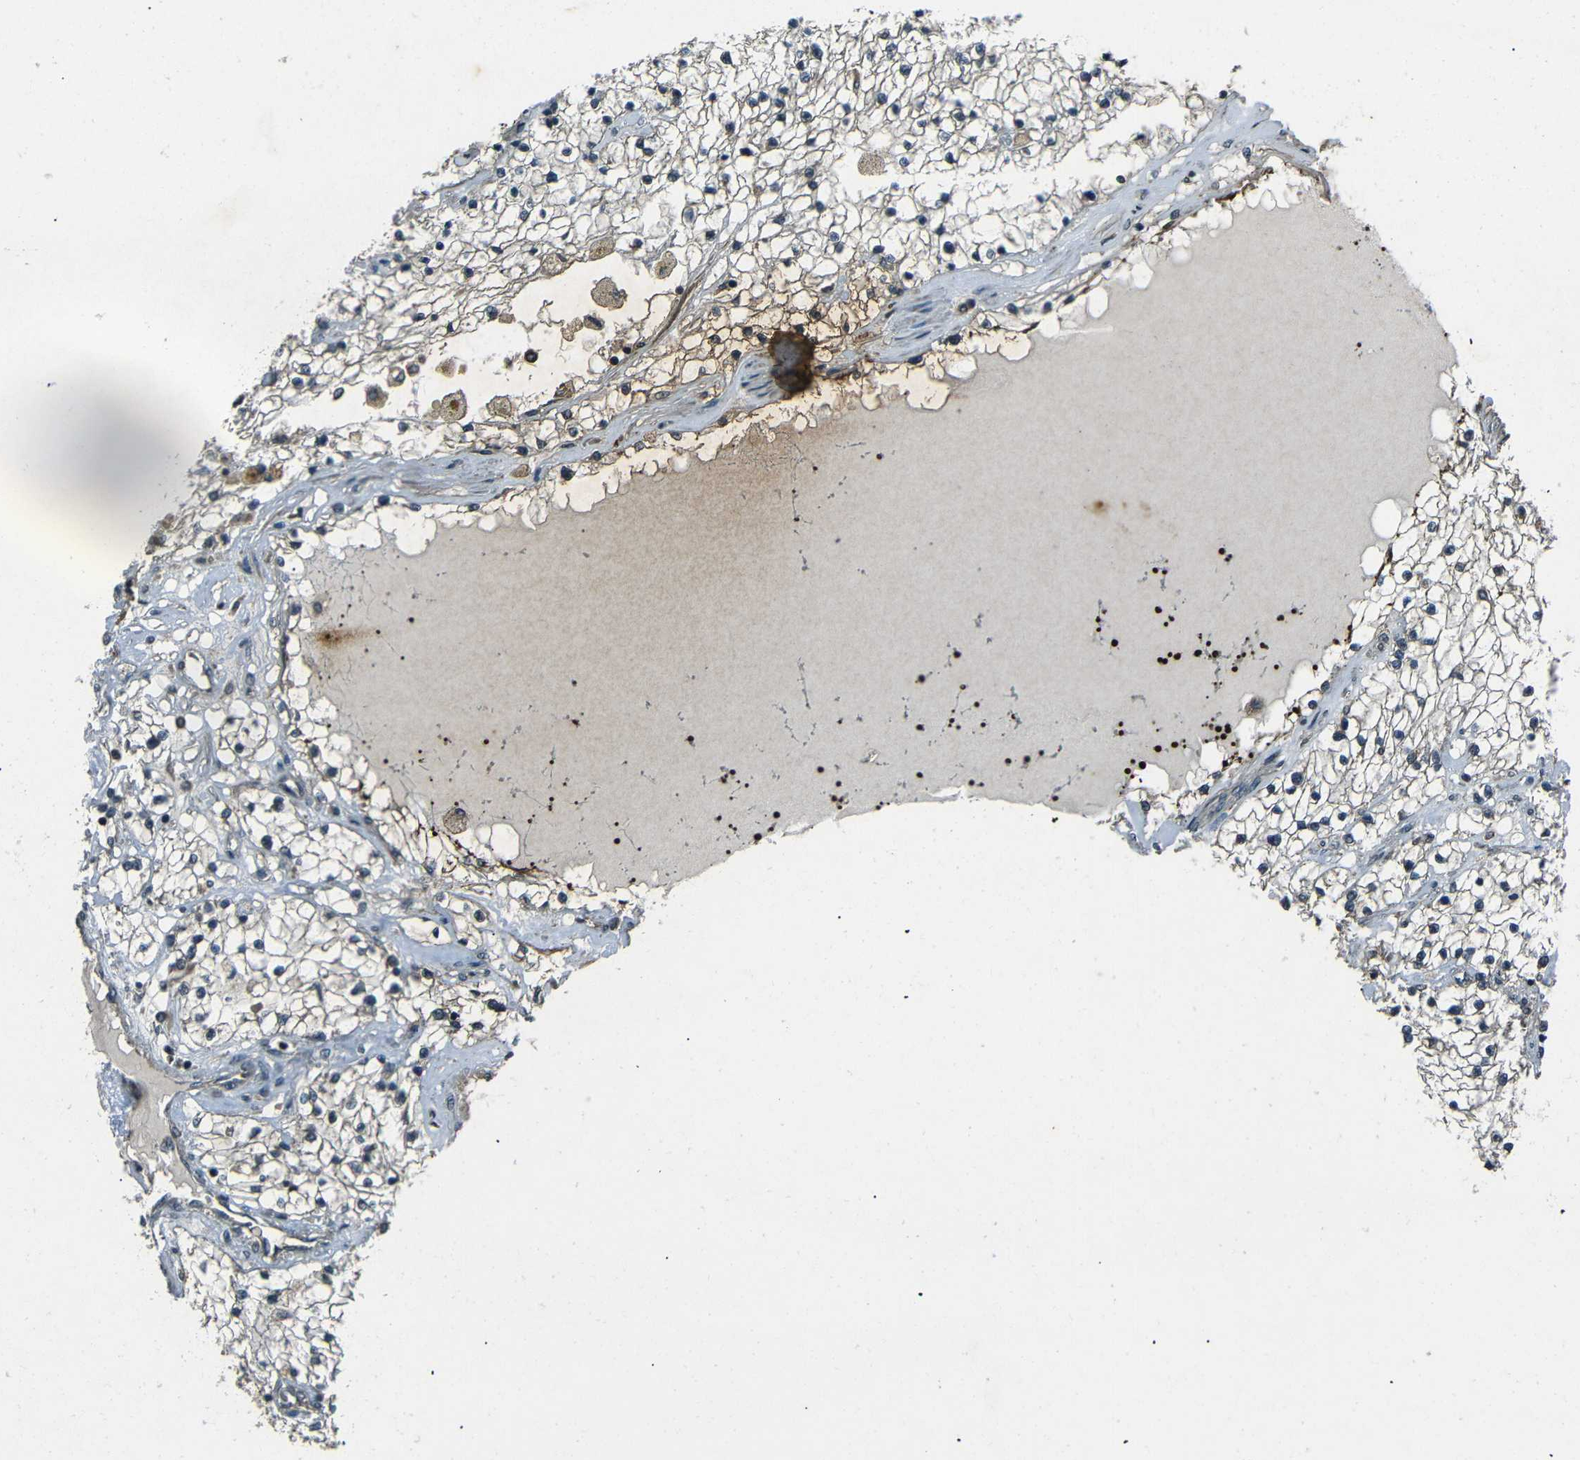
{"staining": {"intensity": "negative", "quantity": "none", "location": "none"}, "tissue": "renal cancer", "cell_type": "Tumor cells", "image_type": "cancer", "snomed": [{"axis": "morphology", "description": "Adenocarcinoma, NOS"}, {"axis": "topography", "description": "Kidney"}], "caption": "Renal adenocarcinoma stained for a protein using immunohistochemistry displays no staining tumor cells.", "gene": "PLK2", "patient": {"sex": "male", "age": 68}}